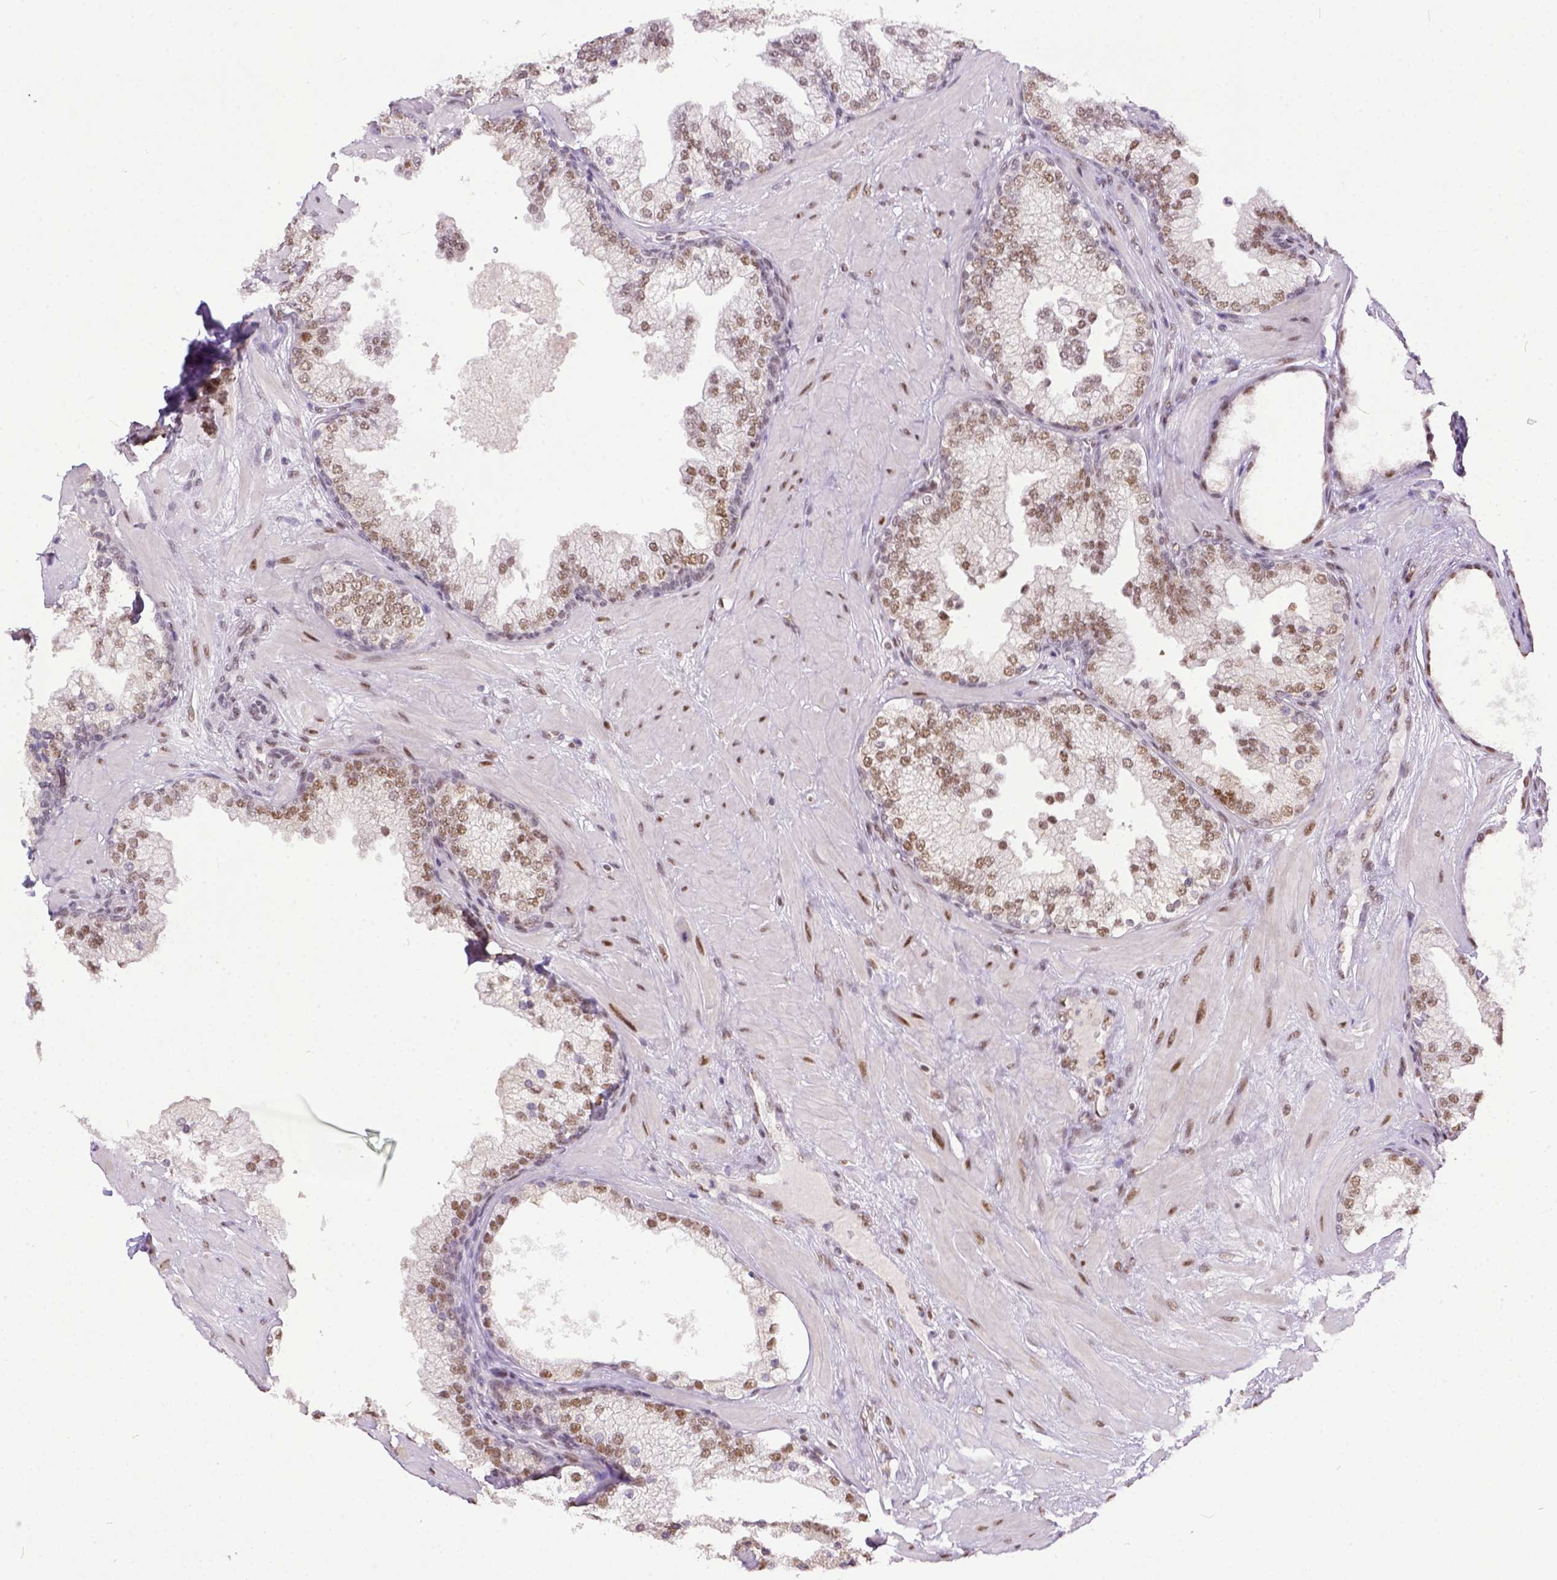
{"staining": {"intensity": "weak", "quantity": ">75%", "location": "nuclear"}, "tissue": "prostate", "cell_type": "Glandular cells", "image_type": "normal", "snomed": [{"axis": "morphology", "description": "Normal tissue, NOS"}, {"axis": "topography", "description": "Prostate"}, {"axis": "topography", "description": "Peripheral nerve tissue"}], "caption": "A low amount of weak nuclear expression is present in about >75% of glandular cells in normal prostate. (DAB (3,3'-diaminobenzidine) = brown stain, brightfield microscopy at high magnification).", "gene": "ERCC1", "patient": {"sex": "male", "age": 61}}